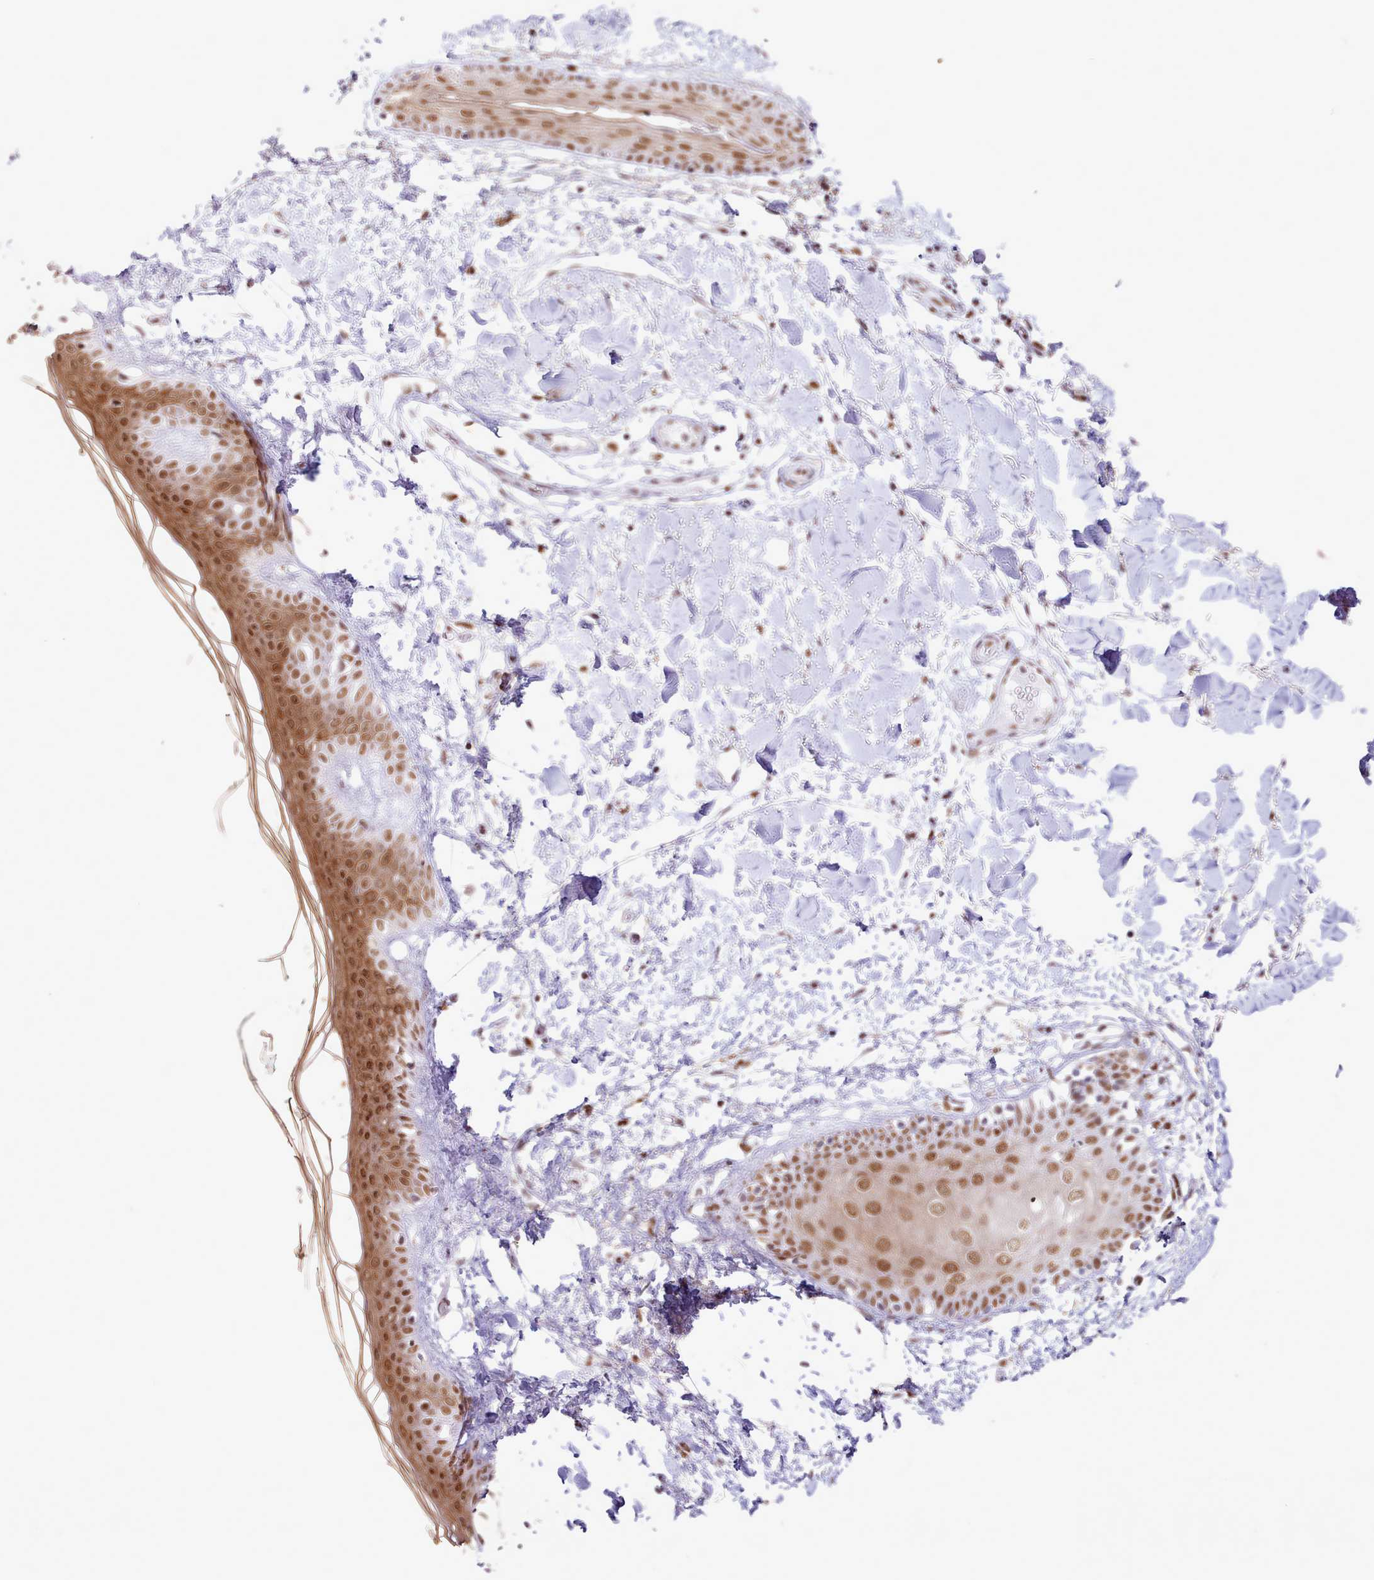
{"staining": {"intensity": "moderate", "quantity": ">75%", "location": "nuclear"}, "tissue": "skin", "cell_type": "Fibroblasts", "image_type": "normal", "snomed": [{"axis": "morphology", "description": "Normal tissue, NOS"}, {"axis": "topography", "description": "Skin"}], "caption": "Skin stained with DAB immunohistochemistry displays medium levels of moderate nuclear expression in about >75% of fibroblasts.", "gene": "TAF15", "patient": {"sex": "female", "age": 34}}